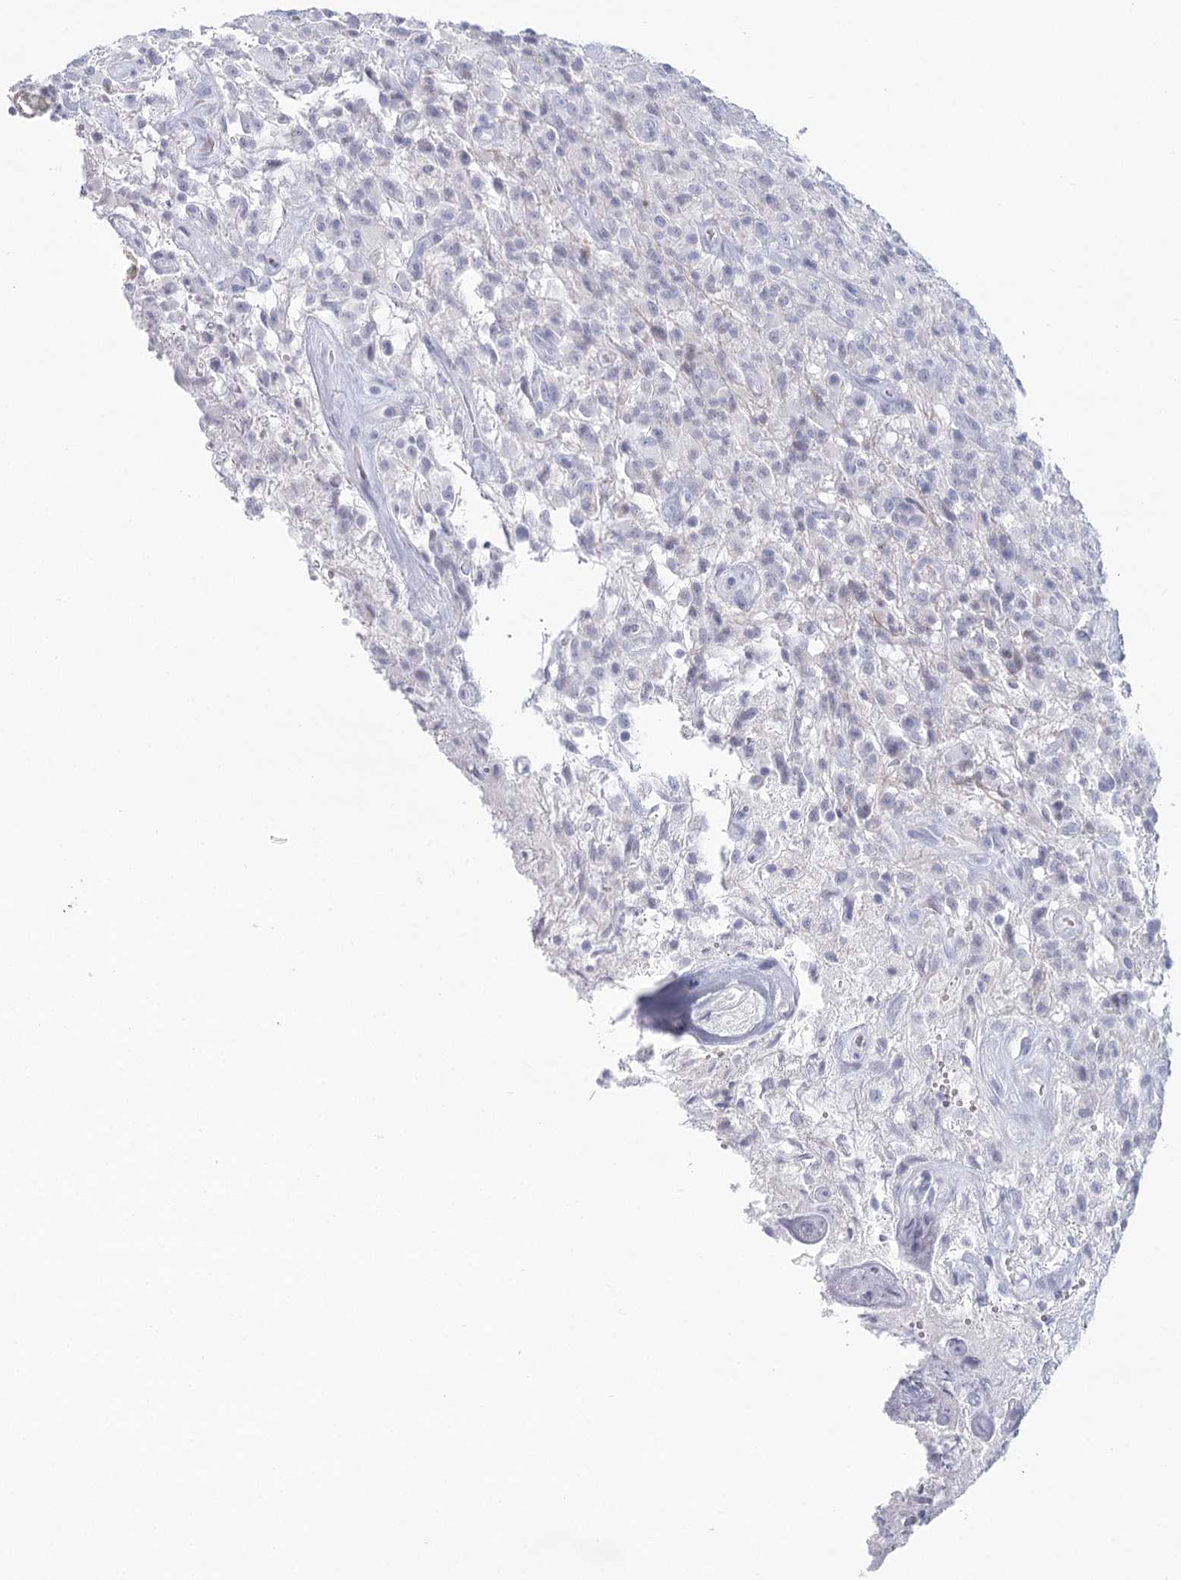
{"staining": {"intensity": "negative", "quantity": "none", "location": "none"}, "tissue": "glioma", "cell_type": "Tumor cells", "image_type": "cancer", "snomed": [{"axis": "morphology", "description": "Glioma, malignant, High grade"}, {"axis": "topography", "description": "Brain"}], "caption": "IHC image of neoplastic tissue: human glioma stained with DAB (3,3'-diaminobenzidine) reveals no significant protein positivity in tumor cells. (DAB immunohistochemistry with hematoxylin counter stain).", "gene": "WNT8B", "patient": {"sex": "female", "age": 57}}